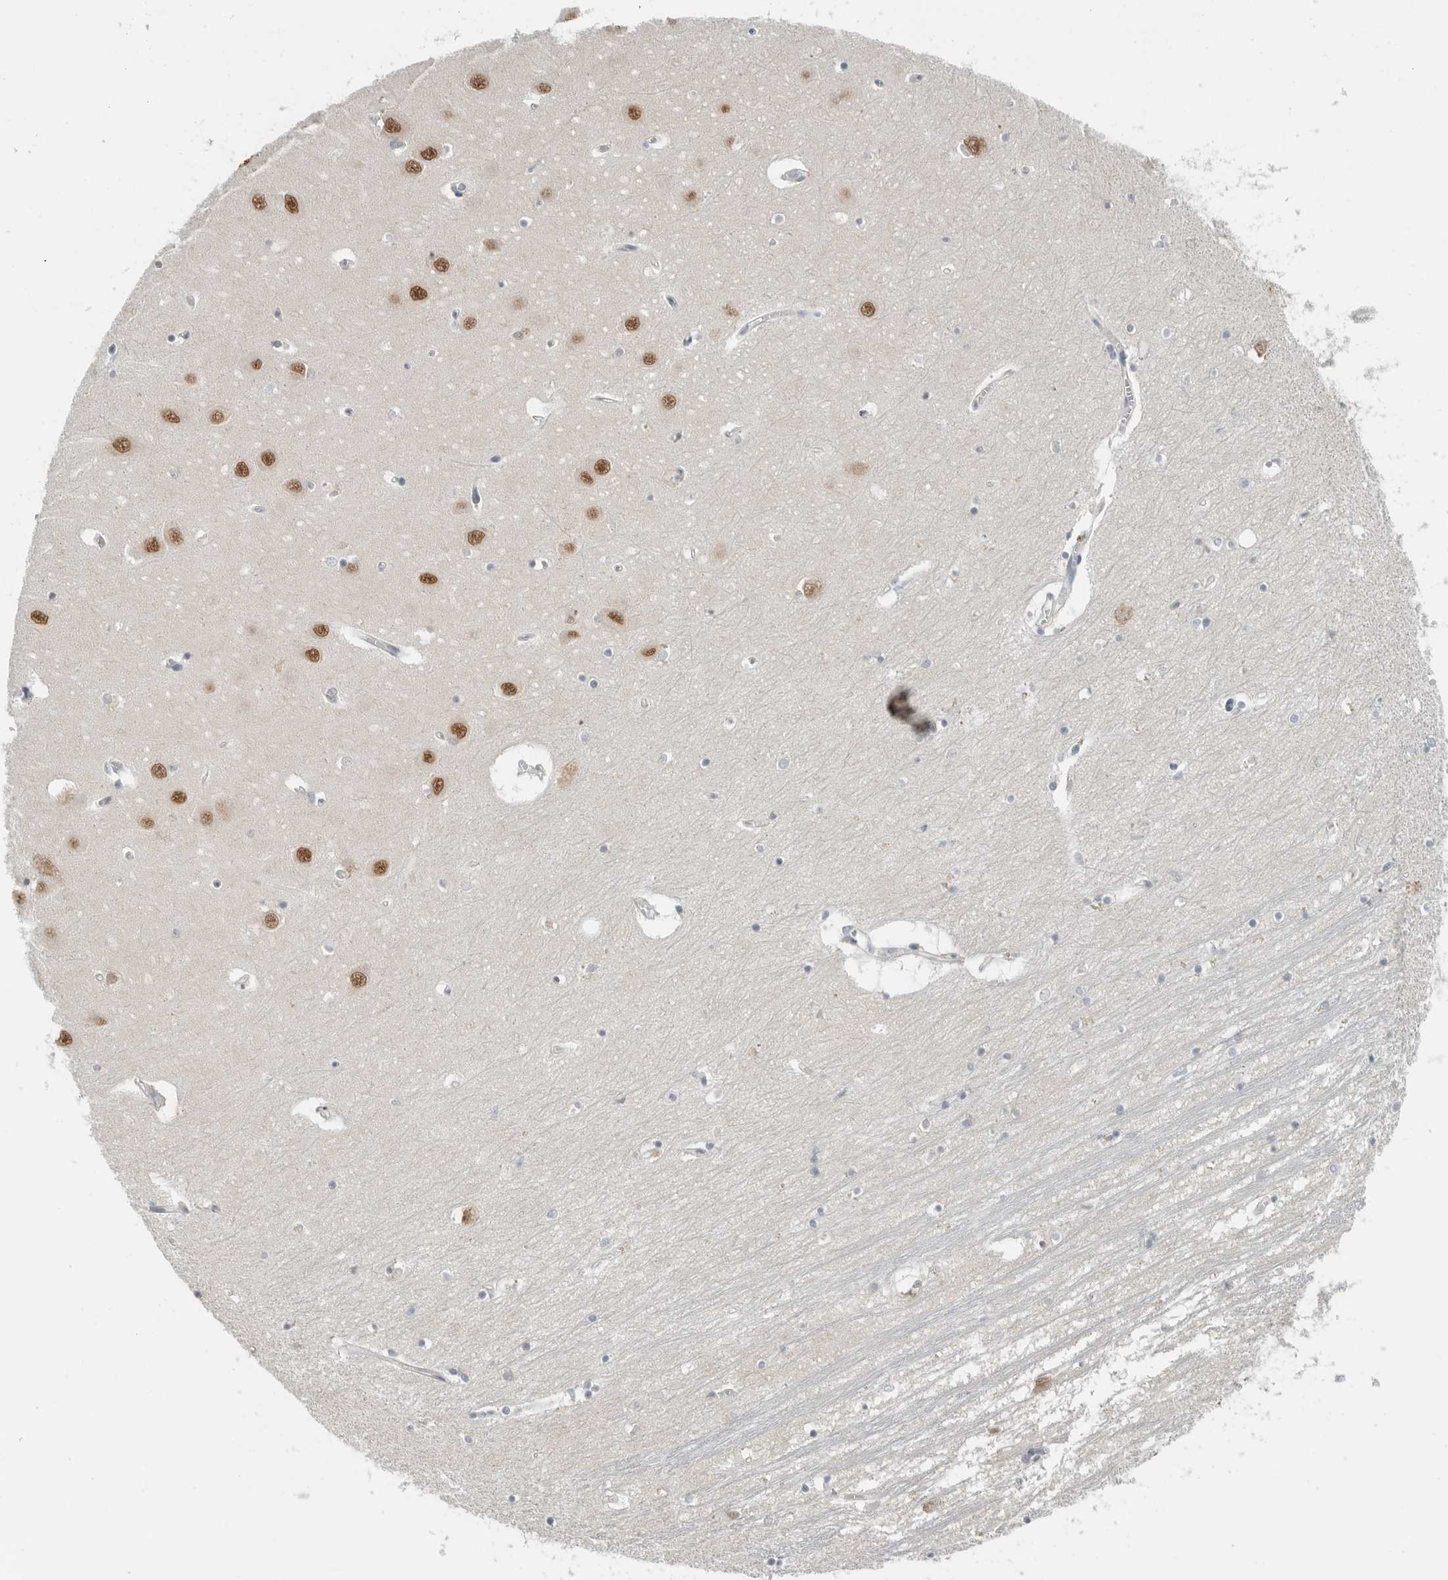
{"staining": {"intensity": "negative", "quantity": "none", "location": "none"}, "tissue": "hippocampus", "cell_type": "Glial cells", "image_type": "normal", "snomed": [{"axis": "morphology", "description": "Normal tissue, NOS"}, {"axis": "topography", "description": "Hippocampus"}], "caption": "The image reveals no staining of glial cells in unremarkable hippocampus.", "gene": "IL12RB2", "patient": {"sex": "male", "age": 70}}